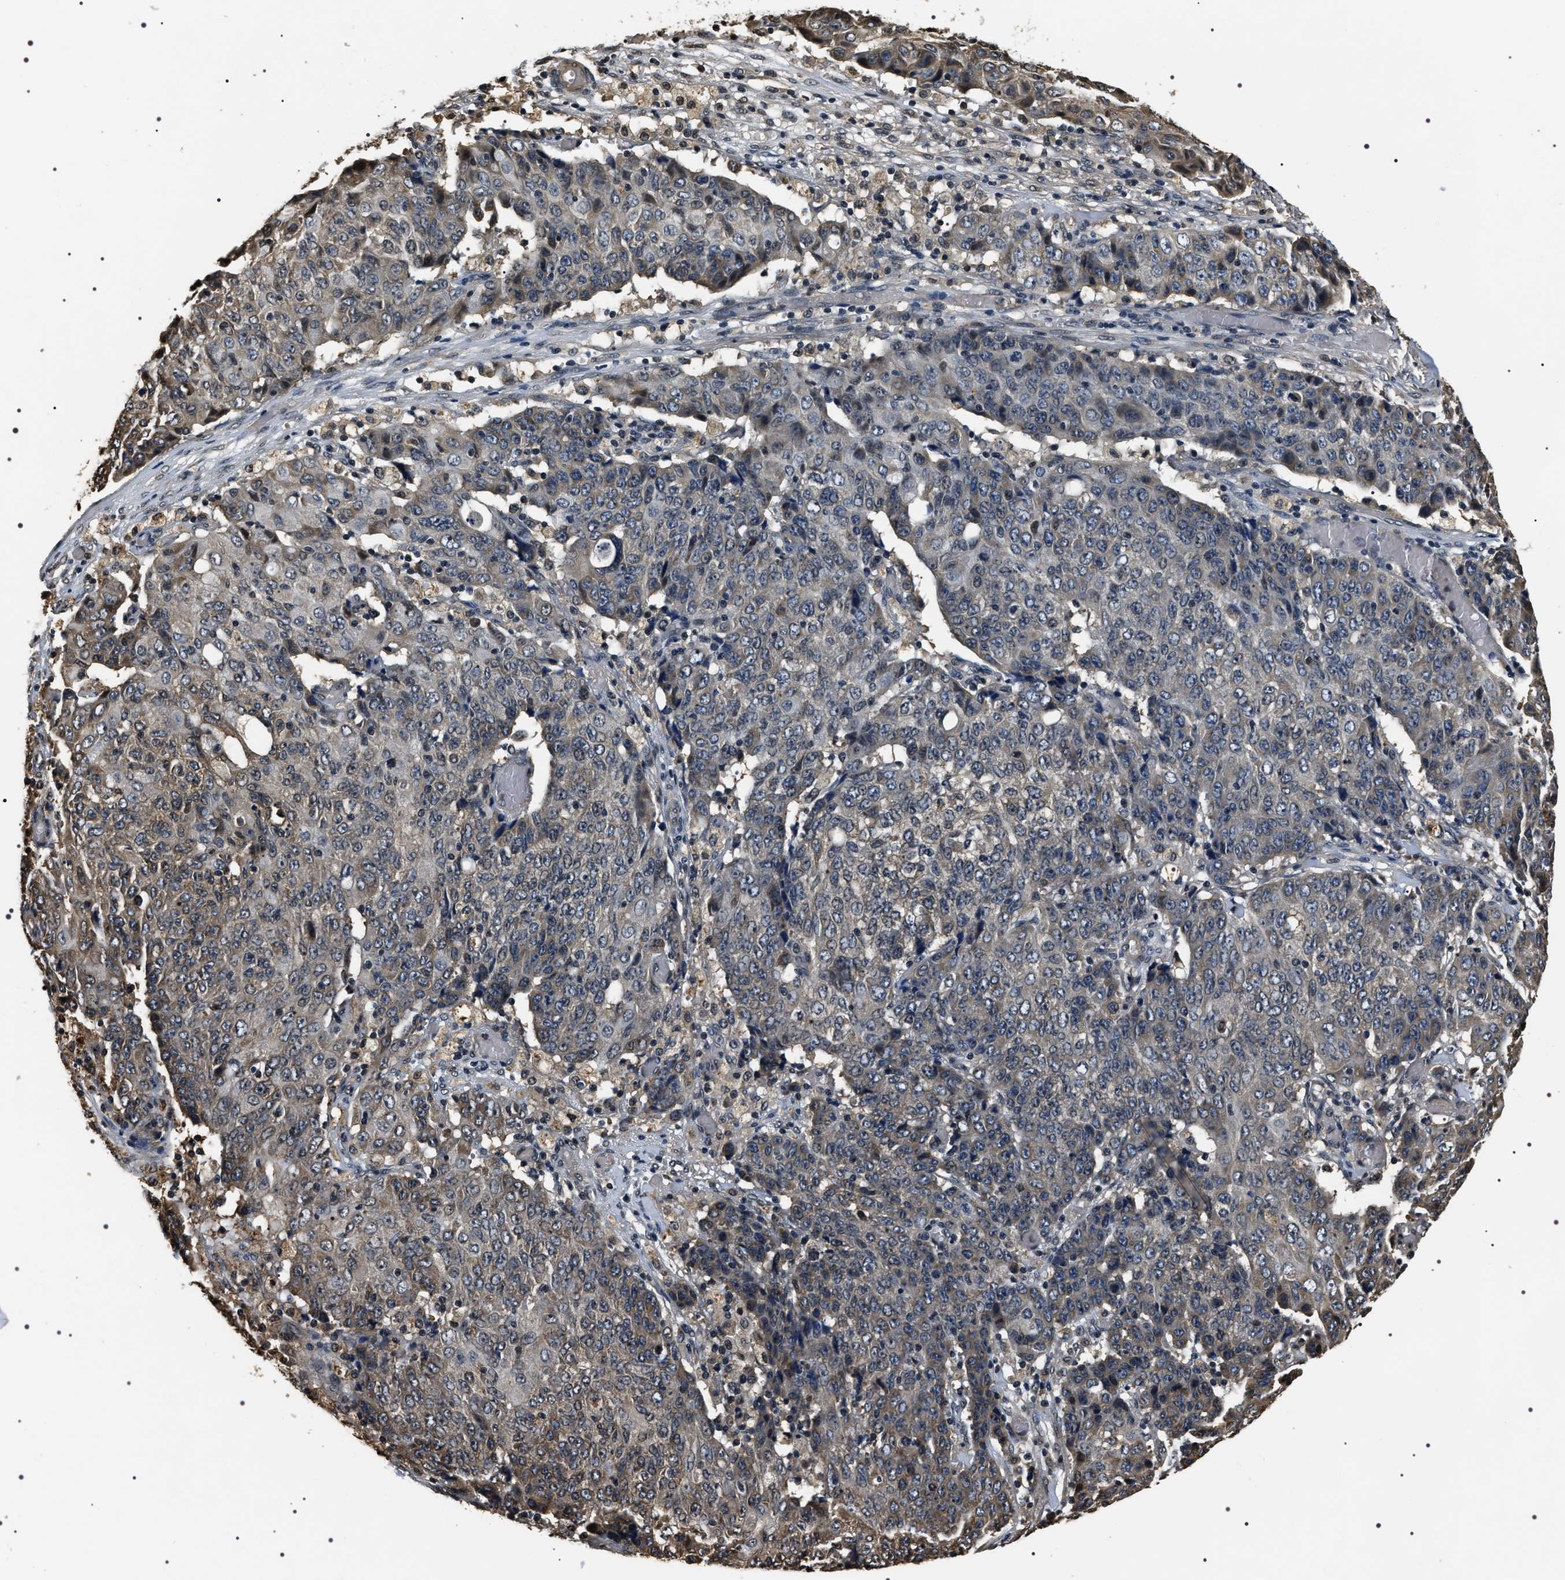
{"staining": {"intensity": "weak", "quantity": "<25%", "location": "cytoplasmic/membranous"}, "tissue": "ovarian cancer", "cell_type": "Tumor cells", "image_type": "cancer", "snomed": [{"axis": "morphology", "description": "Carcinoma, endometroid"}, {"axis": "topography", "description": "Ovary"}], "caption": "The IHC histopathology image has no significant staining in tumor cells of endometroid carcinoma (ovarian) tissue. (Stains: DAB immunohistochemistry with hematoxylin counter stain, Microscopy: brightfield microscopy at high magnification).", "gene": "ARHGAP22", "patient": {"sex": "female", "age": 42}}